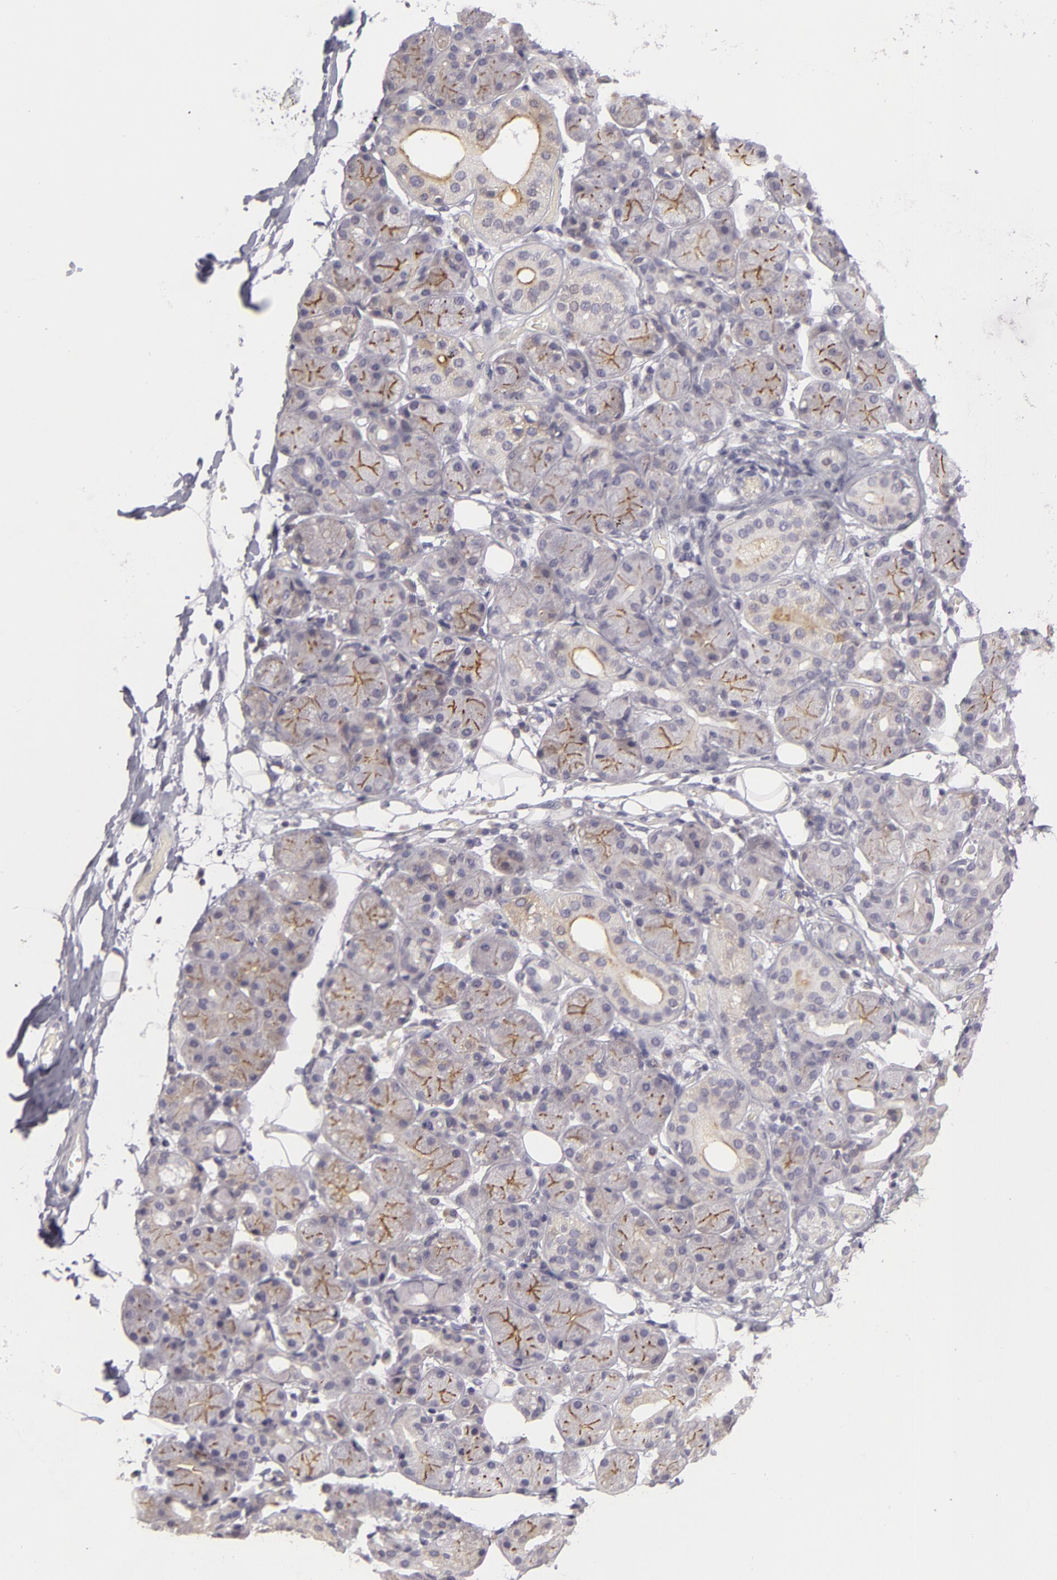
{"staining": {"intensity": "moderate", "quantity": "<25%", "location": "cytoplasmic/membranous"}, "tissue": "salivary gland", "cell_type": "Glandular cells", "image_type": "normal", "snomed": [{"axis": "morphology", "description": "Normal tissue, NOS"}, {"axis": "topography", "description": "Salivary gland"}, {"axis": "topography", "description": "Peripheral nerve tissue"}], "caption": "Immunohistochemistry (IHC) (DAB (3,3'-diaminobenzidine)) staining of unremarkable salivary gland exhibits moderate cytoplasmic/membranous protein positivity in approximately <25% of glandular cells.", "gene": "ATP2B3", "patient": {"sex": "male", "age": 62}}